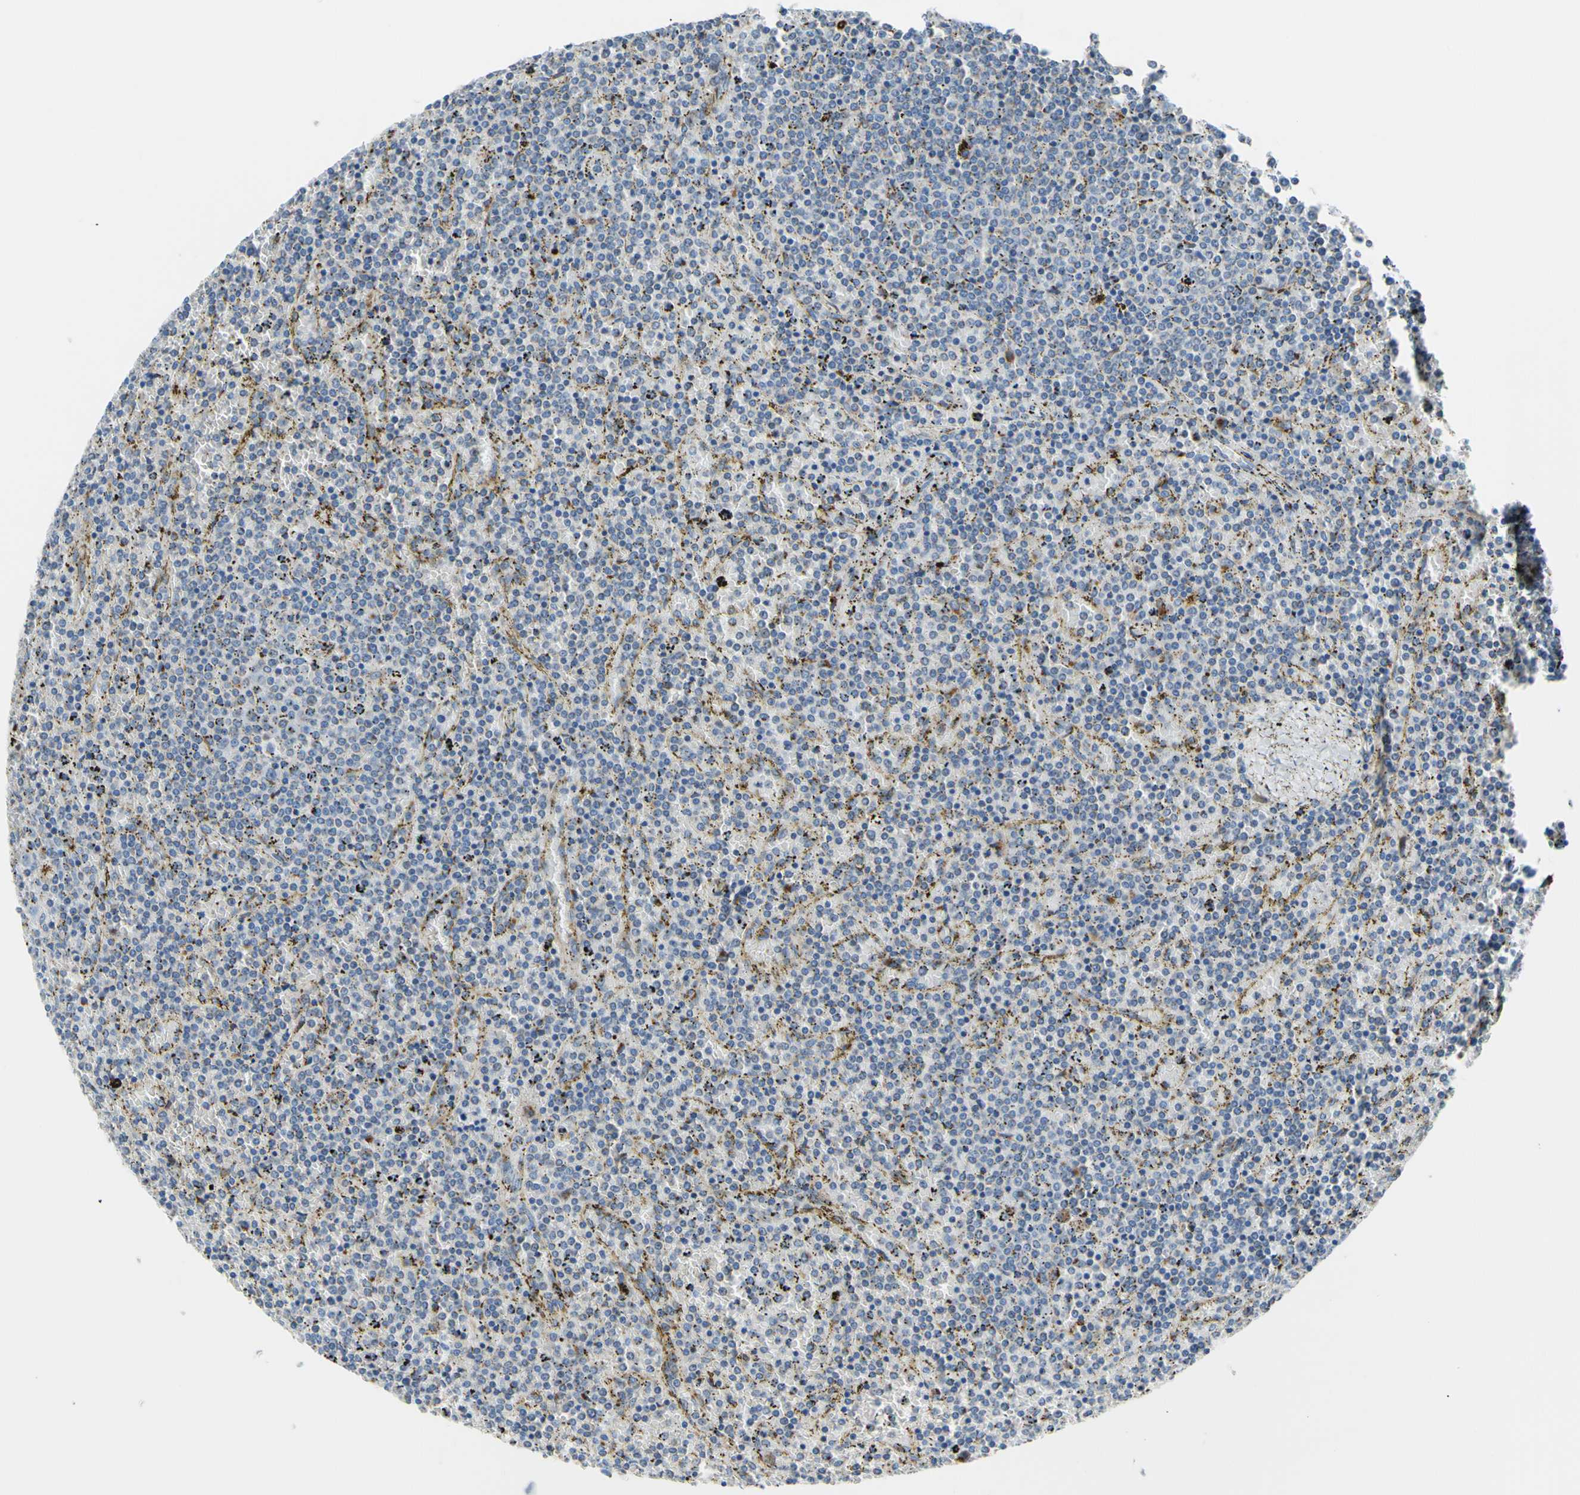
{"staining": {"intensity": "weak", "quantity": "<25%", "location": "cytoplasmic/membranous"}, "tissue": "lymphoma", "cell_type": "Tumor cells", "image_type": "cancer", "snomed": [{"axis": "morphology", "description": "Malignant lymphoma, non-Hodgkin's type, Low grade"}, {"axis": "topography", "description": "Spleen"}], "caption": "Micrograph shows no protein positivity in tumor cells of malignant lymphoma, non-Hodgkin's type (low-grade) tissue. (Stains: DAB immunohistochemistry with hematoxylin counter stain, Microscopy: brightfield microscopy at high magnification).", "gene": "GALNT2", "patient": {"sex": "female", "age": 77}}